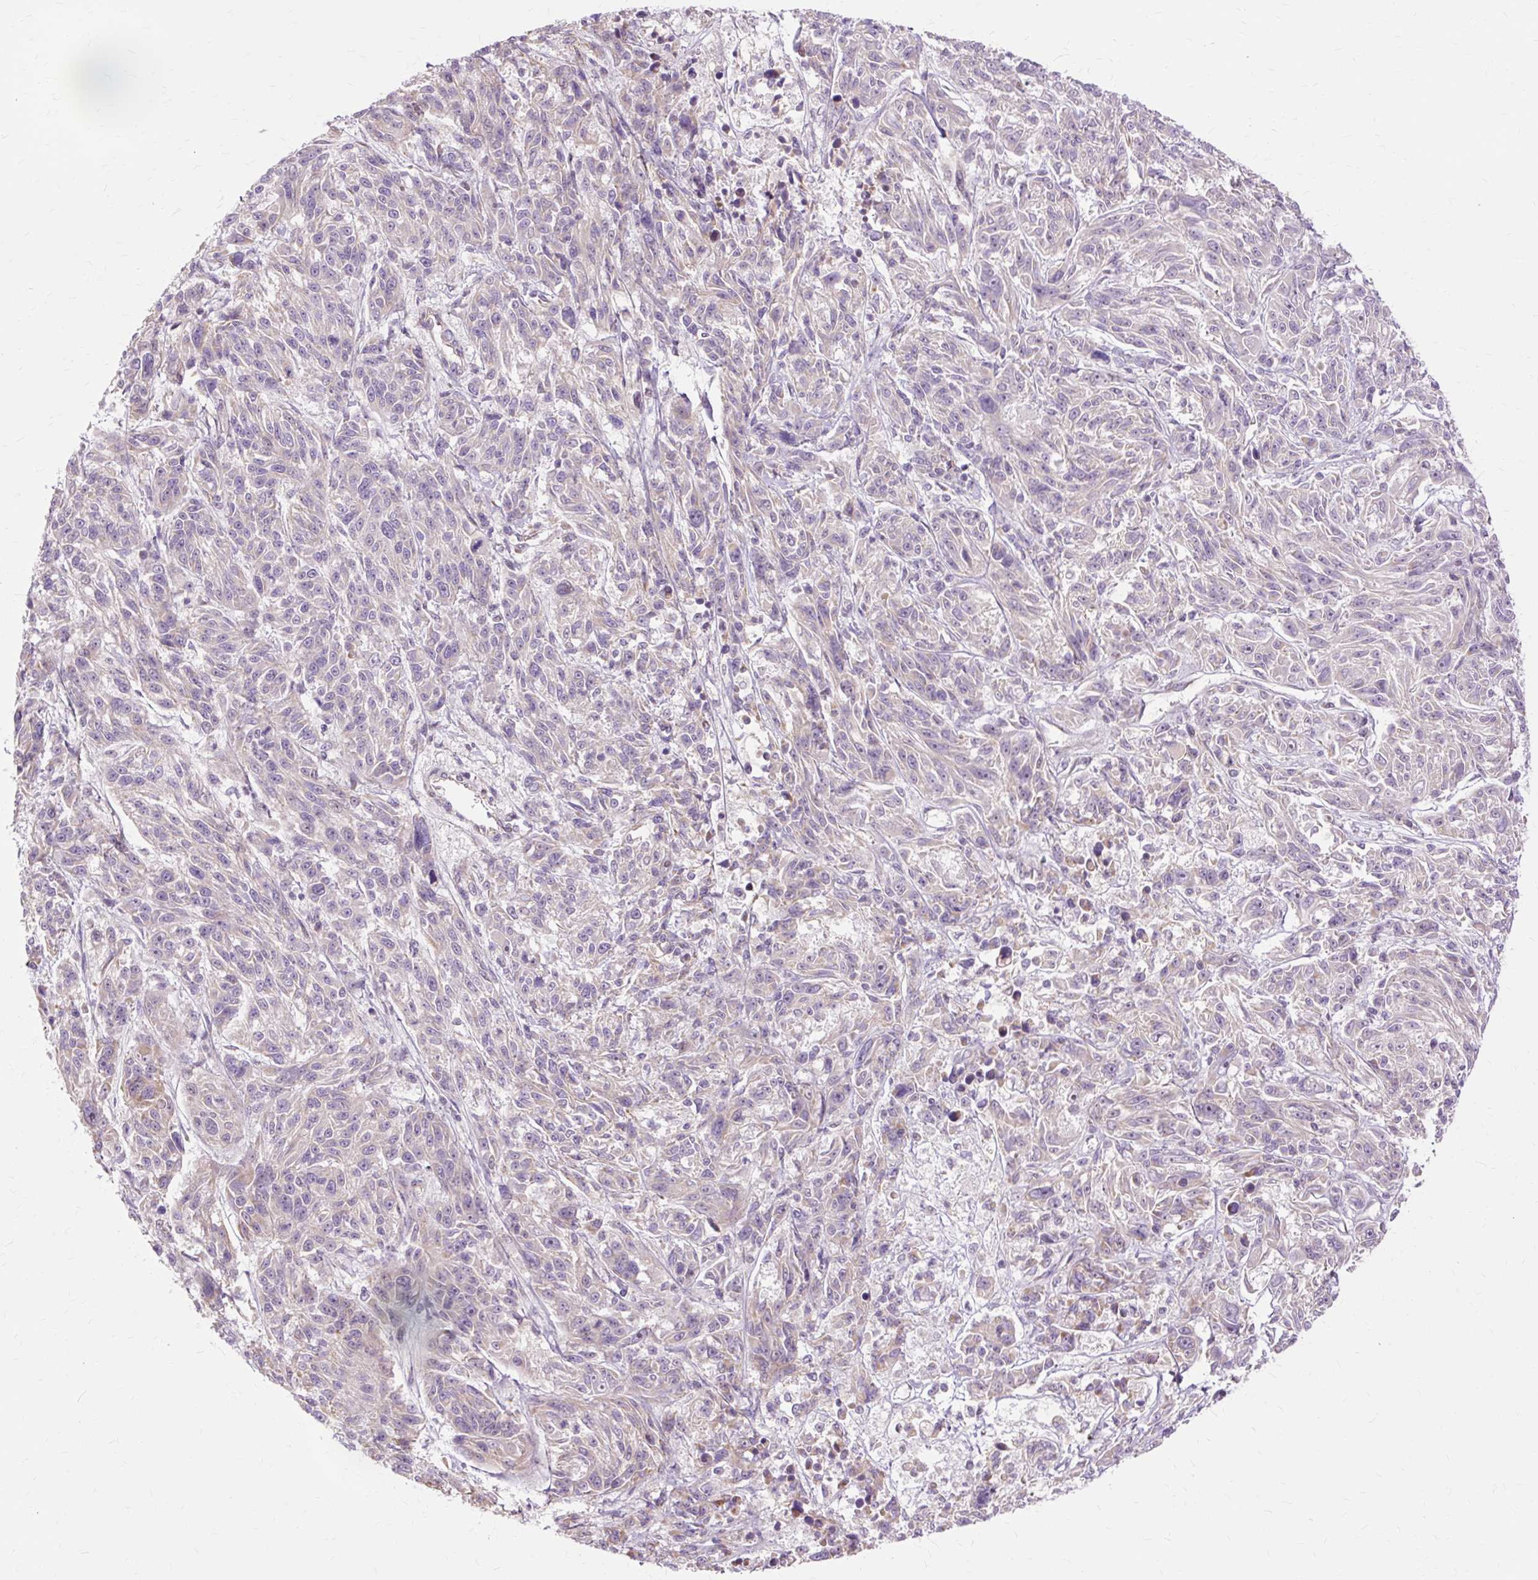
{"staining": {"intensity": "moderate", "quantity": "<25%", "location": "cytoplasmic/membranous"}, "tissue": "melanoma", "cell_type": "Tumor cells", "image_type": "cancer", "snomed": [{"axis": "morphology", "description": "Malignant melanoma, NOS"}, {"axis": "topography", "description": "Skin"}], "caption": "Tumor cells show moderate cytoplasmic/membranous expression in approximately <25% of cells in malignant melanoma.", "gene": "PDZD2", "patient": {"sex": "male", "age": 53}}